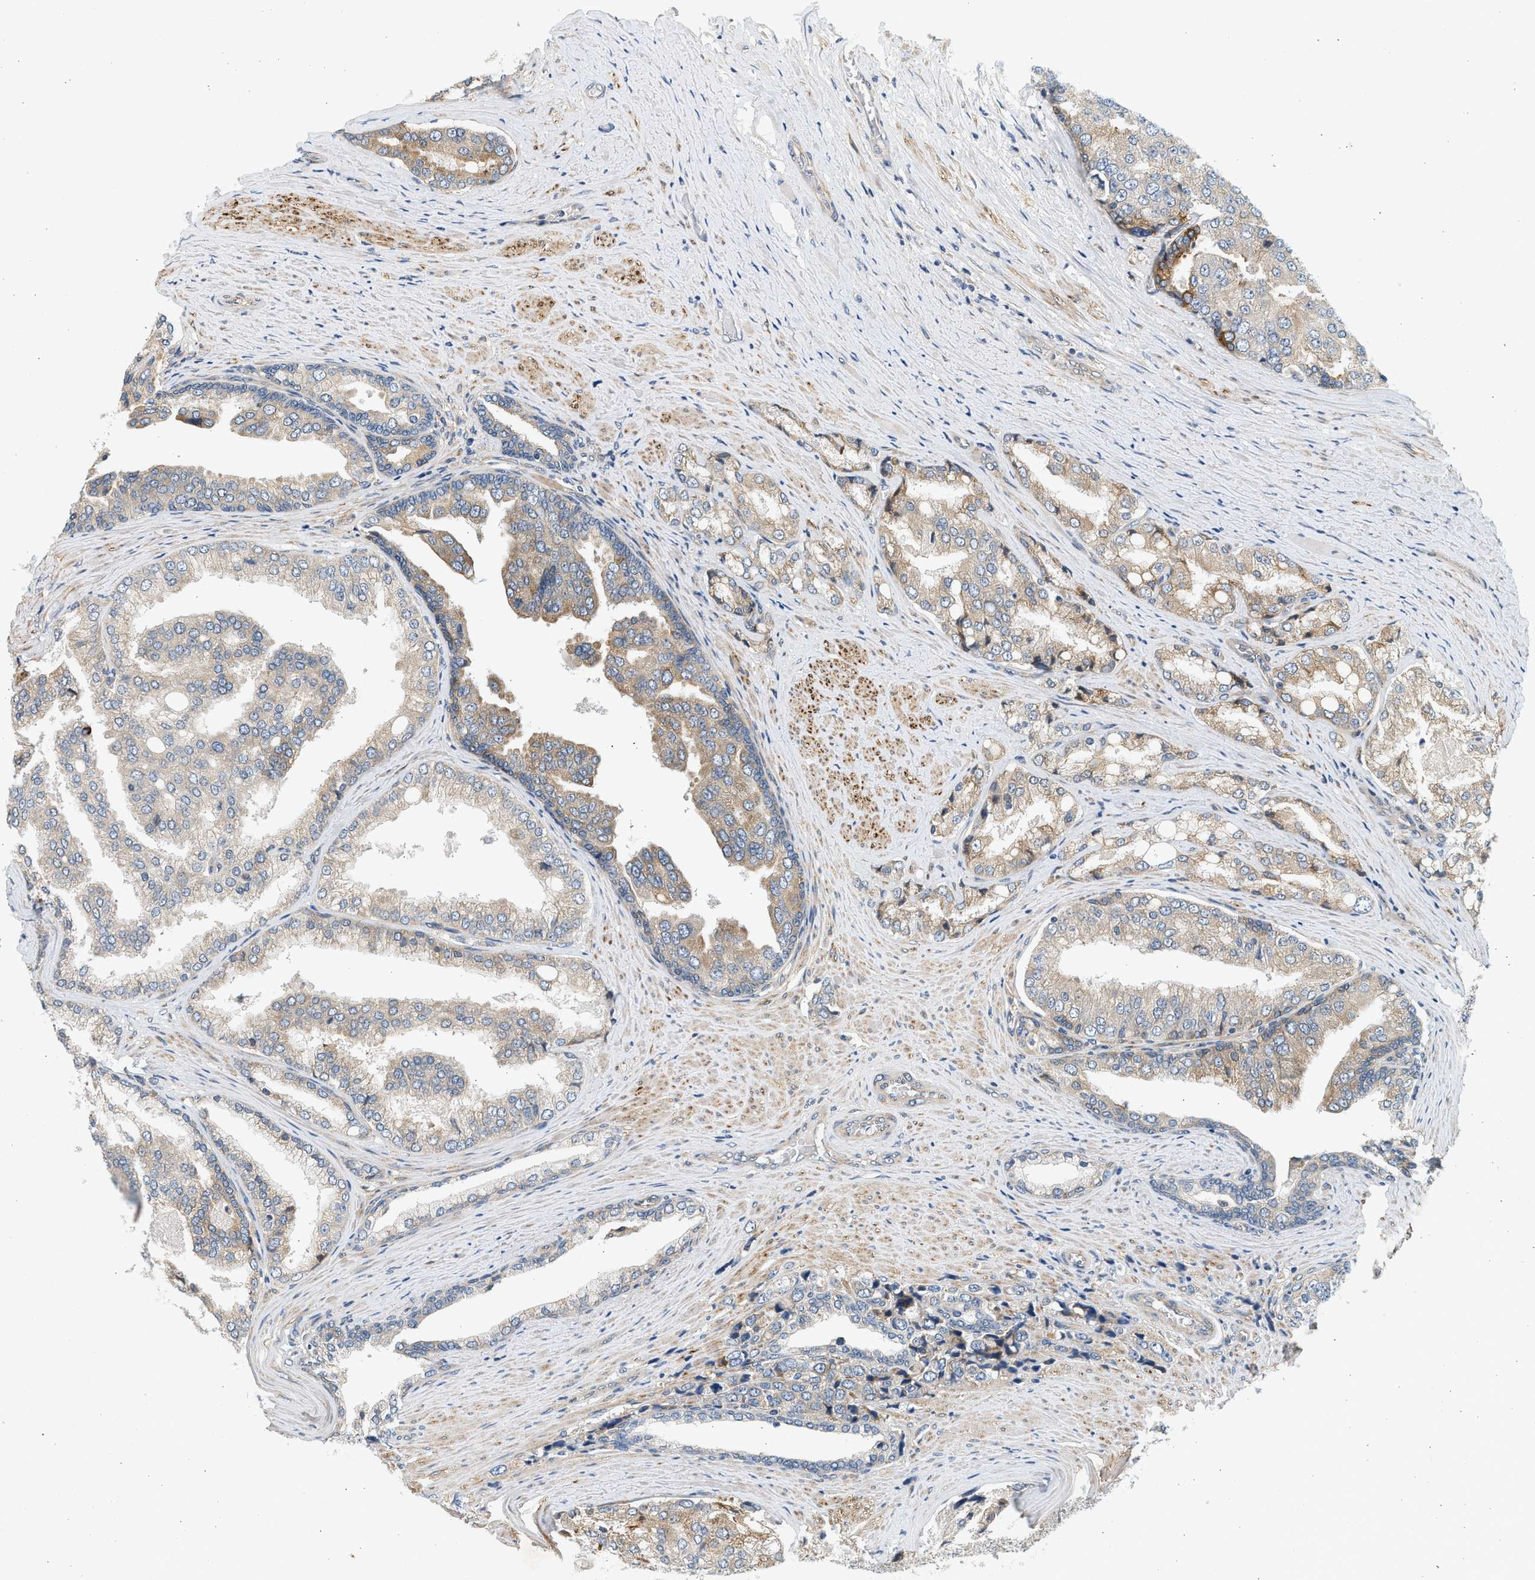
{"staining": {"intensity": "moderate", "quantity": "25%-75%", "location": "cytoplasmic/membranous"}, "tissue": "prostate cancer", "cell_type": "Tumor cells", "image_type": "cancer", "snomed": [{"axis": "morphology", "description": "Adenocarcinoma, High grade"}, {"axis": "topography", "description": "Prostate"}], "caption": "Prostate cancer (high-grade adenocarcinoma) tissue shows moderate cytoplasmic/membranous staining in about 25%-75% of tumor cells, visualized by immunohistochemistry. The staining is performed using DAB (3,3'-diaminobenzidine) brown chromogen to label protein expression. The nuclei are counter-stained blue using hematoxylin.", "gene": "KDELR2", "patient": {"sex": "male", "age": 50}}